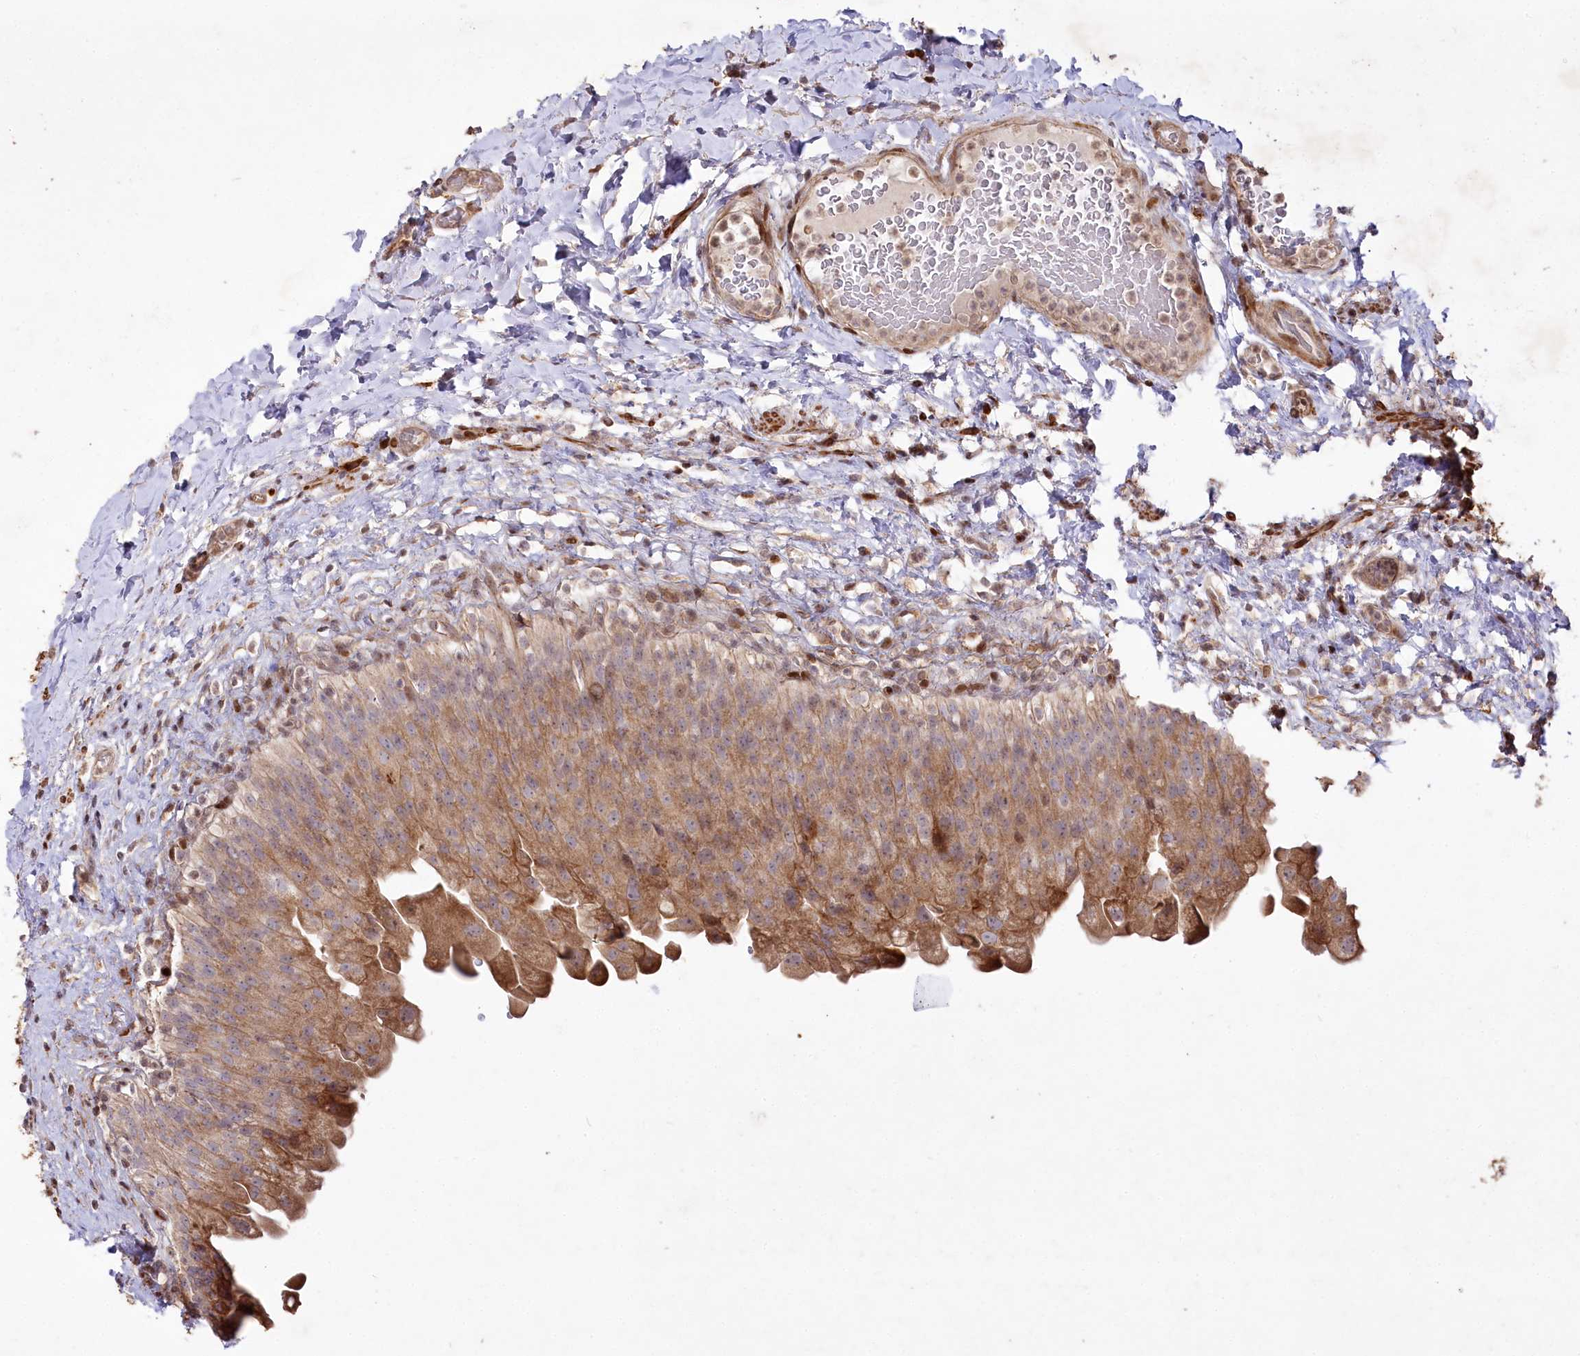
{"staining": {"intensity": "moderate", "quantity": ">75%", "location": "cytoplasmic/membranous"}, "tissue": "urinary bladder", "cell_type": "Urothelial cells", "image_type": "normal", "snomed": [{"axis": "morphology", "description": "Normal tissue, NOS"}, {"axis": "topography", "description": "Urinary bladder"}], "caption": "Urothelial cells show medium levels of moderate cytoplasmic/membranous expression in about >75% of cells in benign urinary bladder.", "gene": "PSTK", "patient": {"sex": "female", "age": 27}}